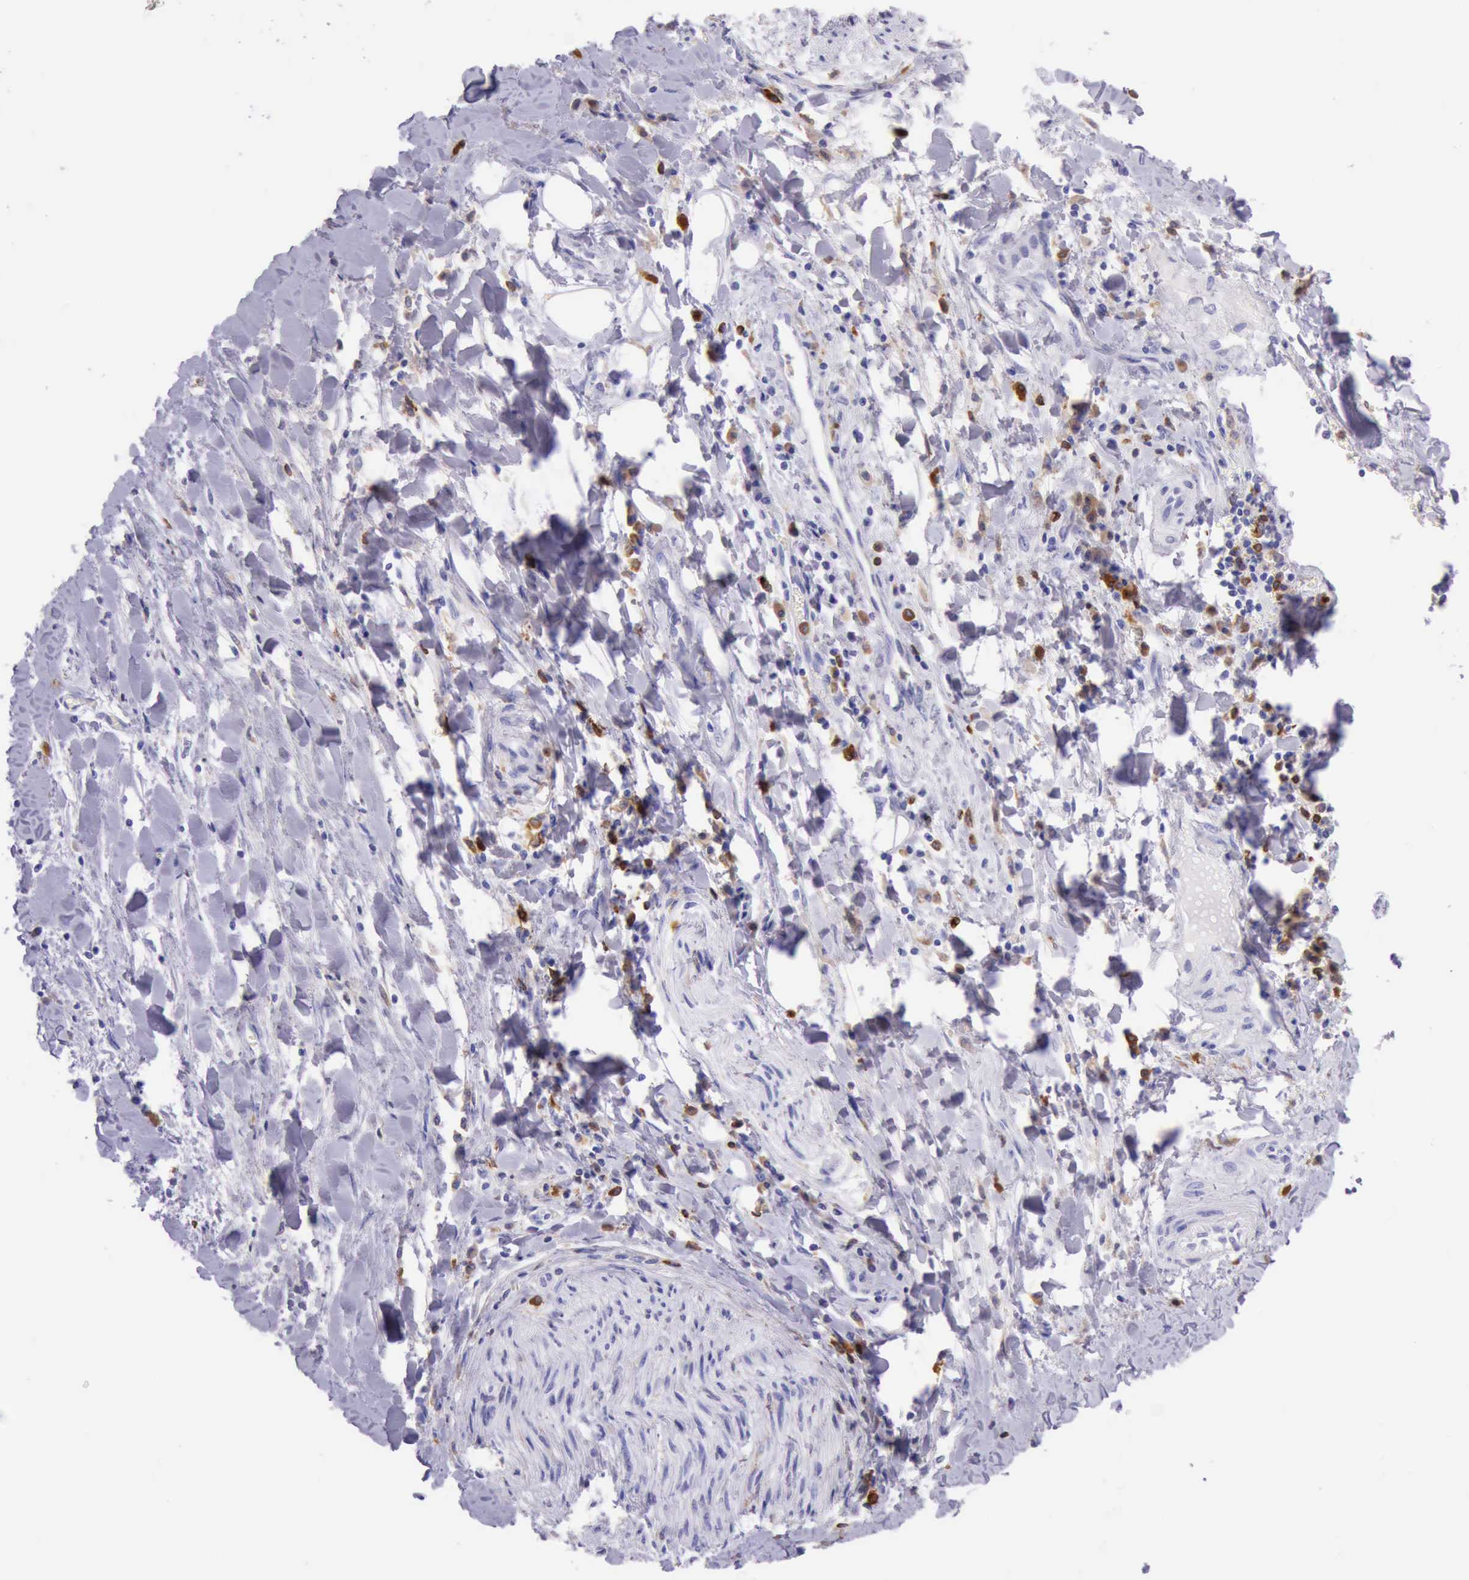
{"staining": {"intensity": "negative", "quantity": "none", "location": "none"}, "tissue": "liver cancer", "cell_type": "Tumor cells", "image_type": "cancer", "snomed": [{"axis": "morphology", "description": "Cholangiocarcinoma"}, {"axis": "topography", "description": "Liver"}], "caption": "Immunohistochemistry image of cholangiocarcinoma (liver) stained for a protein (brown), which shows no staining in tumor cells. The staining was performed using DAB (3,3'-diaminobenzidine) to visualize the protein expression in brown, while the nuclei were stained in blue with hematoxylin (Magnification: 20x).", "gene": "BTK", "patient": {"sex": "male", "age": 57}}